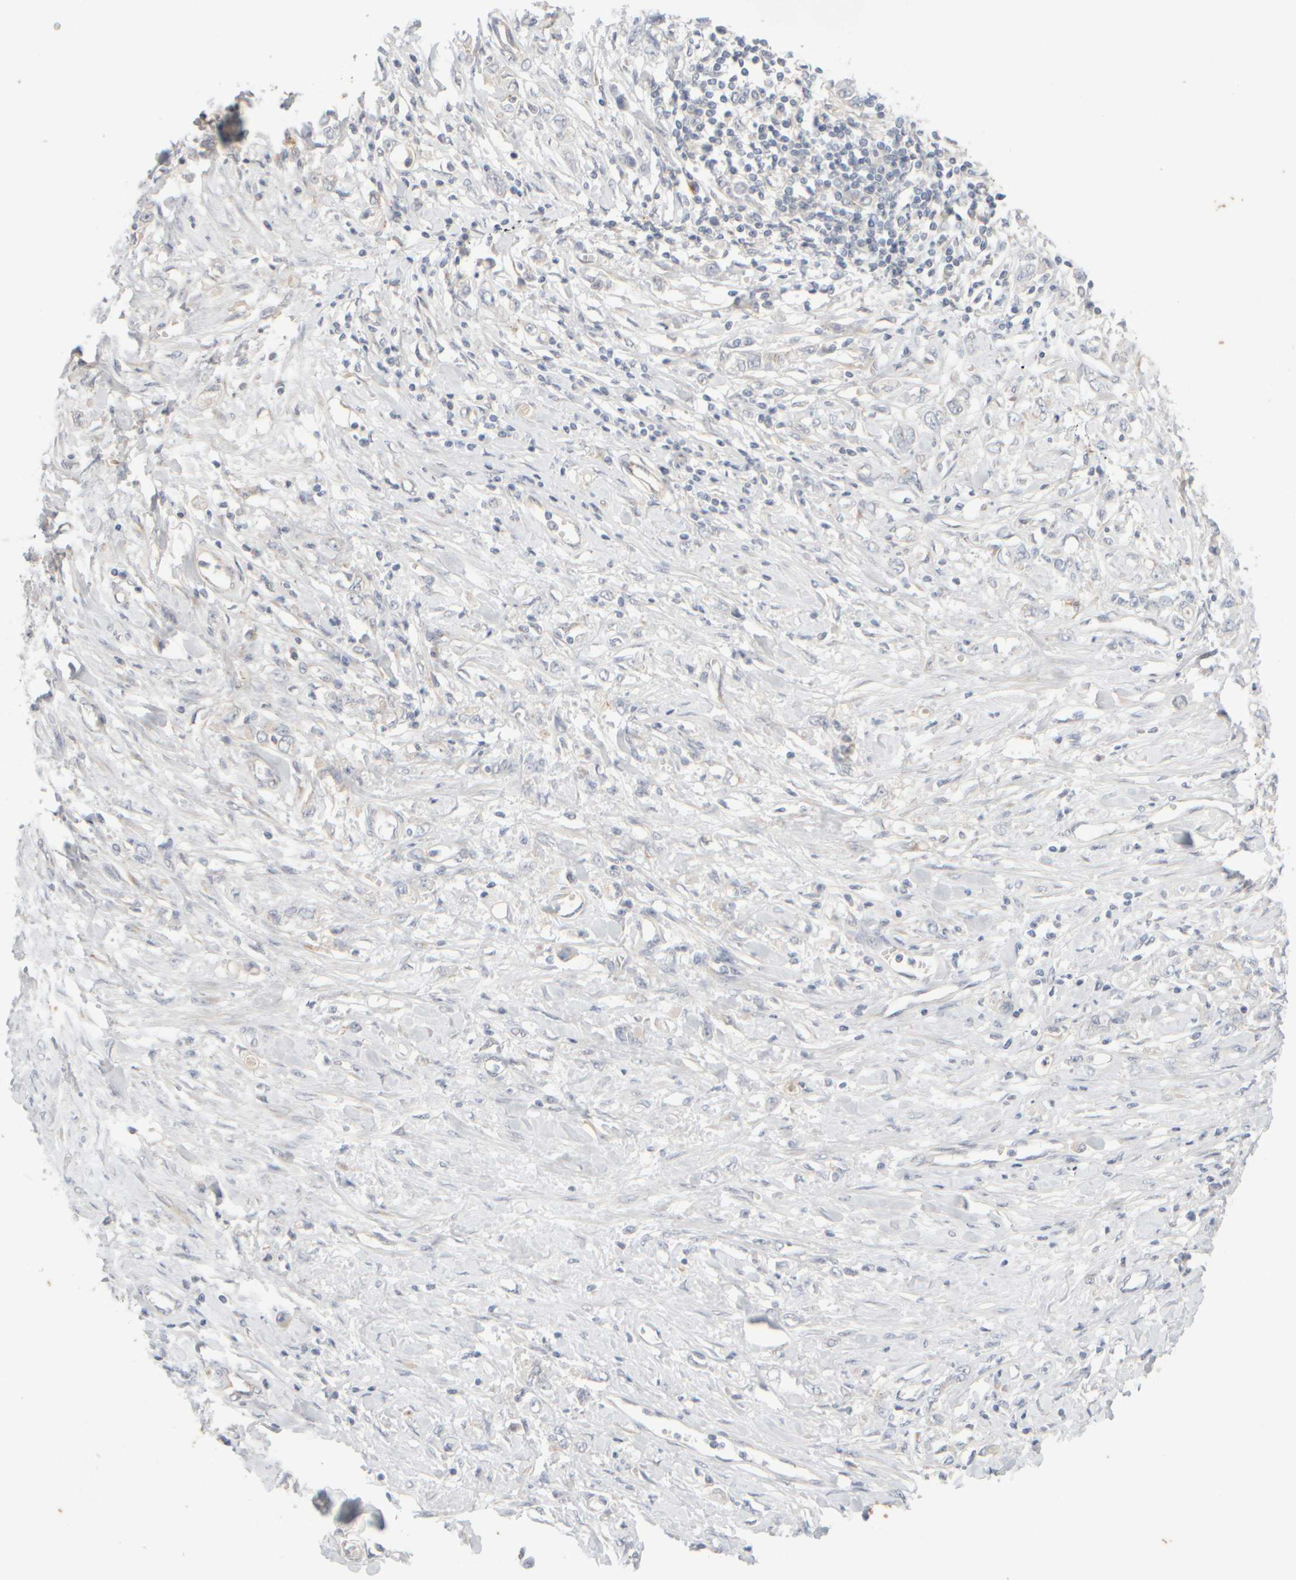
{"staining": {"intensity": "negative", "quantity": "none", "location": "none"}, "tissue": "stomach cancer", "cell_type": "Tumor cells", "image_type": "cancer", "snomed": [{"axis": "morphology", "description": "Adenocarcinoma, NOS"}, {"axis": "topography", "description": "Stomach"}], "caption": "Protein analysis of stomach cancer demonstrates no significant expression in tumor cells.", "gene": "GOPC", "patient": {"sex": "female", "age": 76}}